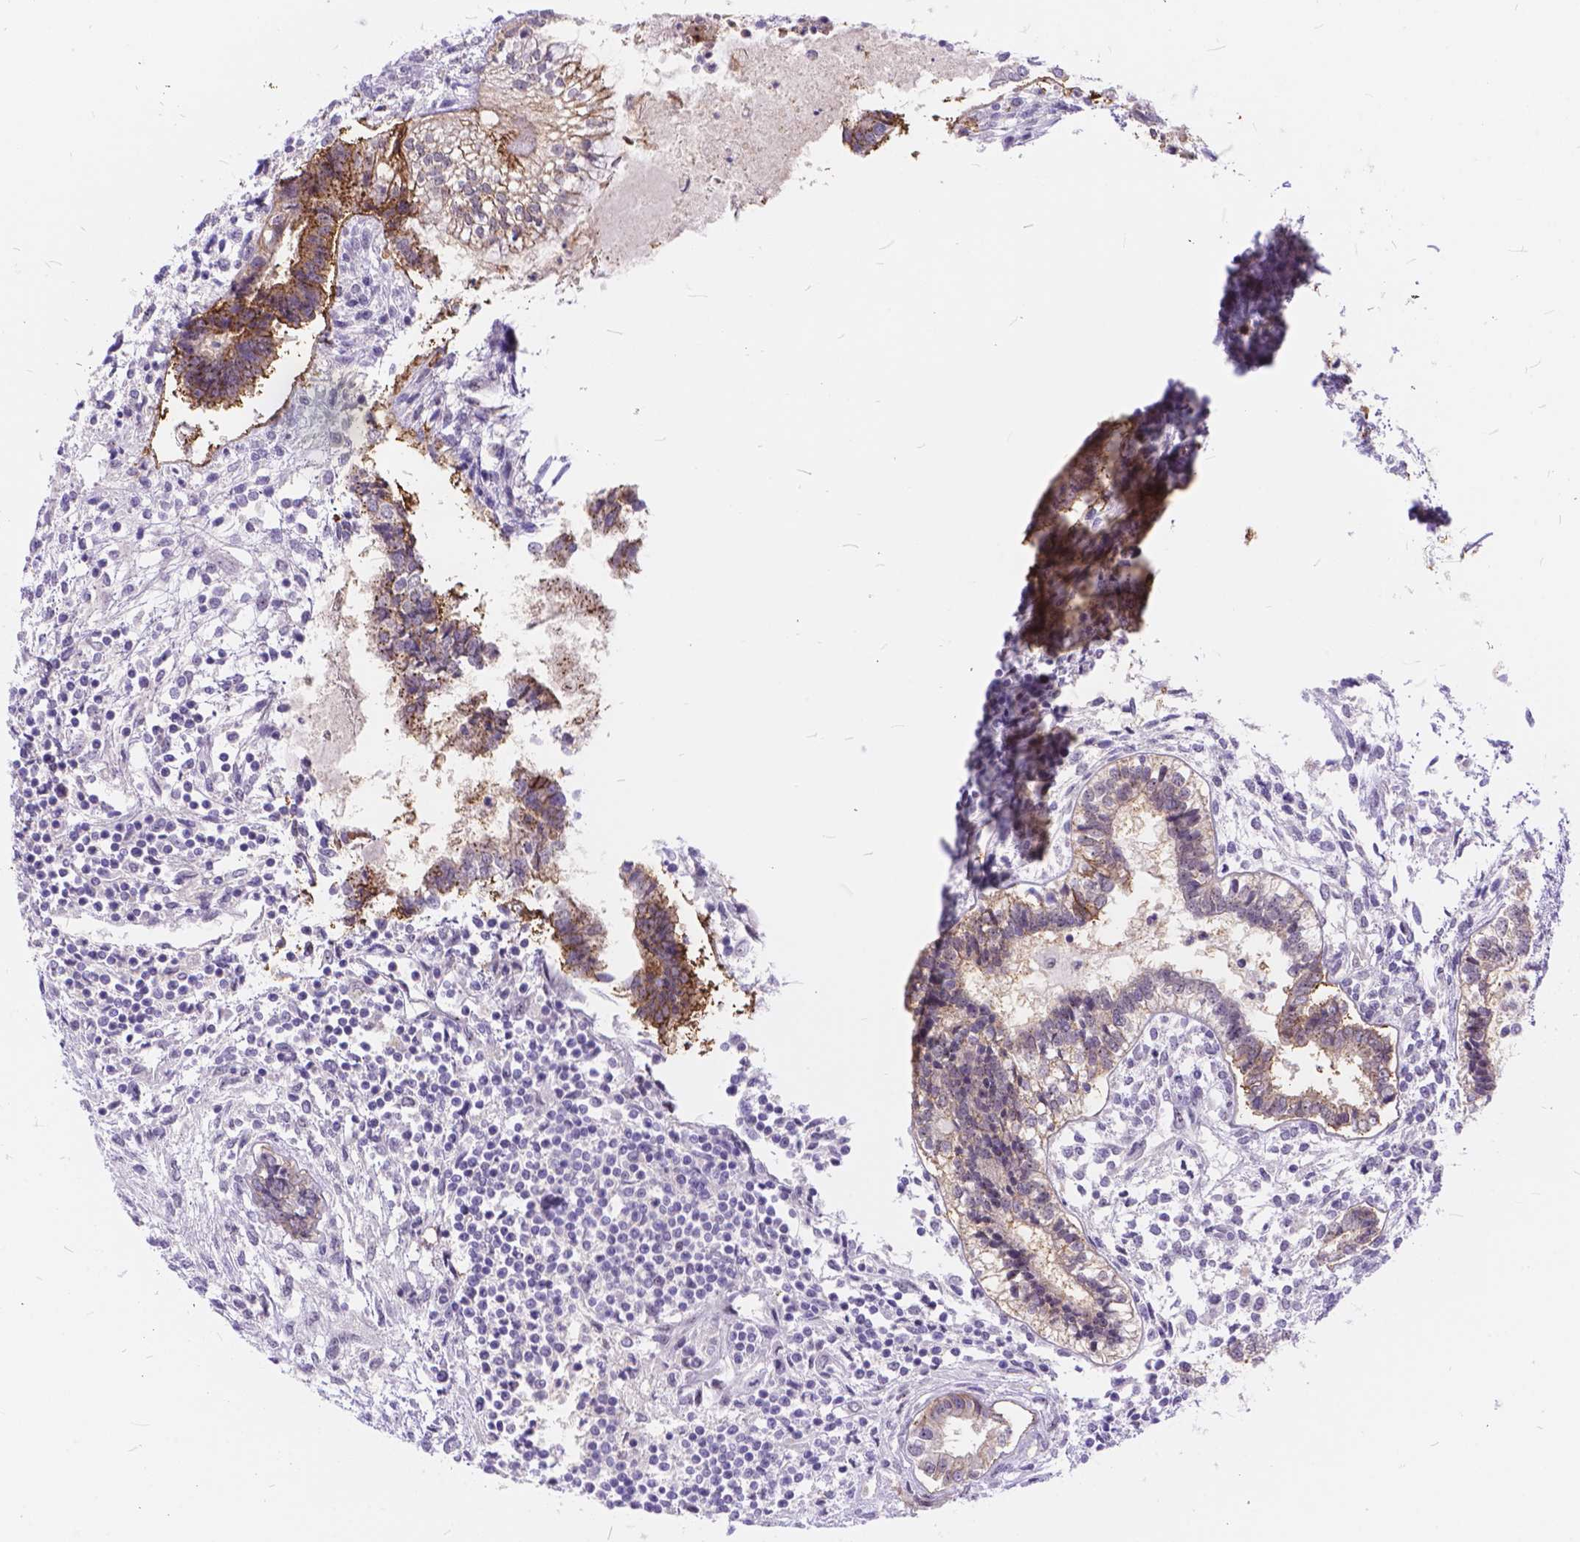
{"staining": {"intensity": "strong", "quantity": "25%-75%", "location": "cytoplasmic/membranous"}, "tissue": "testis cancer", "cell_type": "Tumor cells", "image_type": "cancer", "snomed": [{"axis": "morphology", "description": "Carcinoma, Embryonal, NOS"}, {"axis": "topography", "description": "Testis"}], "caption": "High-power microscopy captured an immunohistochemistry (IHC) micrograph of testis cancer, revealing strong cytoplasmic/membranous positivity in about 25%-75% of tumor cells. Using DAB (brown) and hematoxylin (blue) stains, captured at high magnification using brightfield microscopy.", "gene": "MAN2C1", "patient": {"sex": "male", "age": 37}}